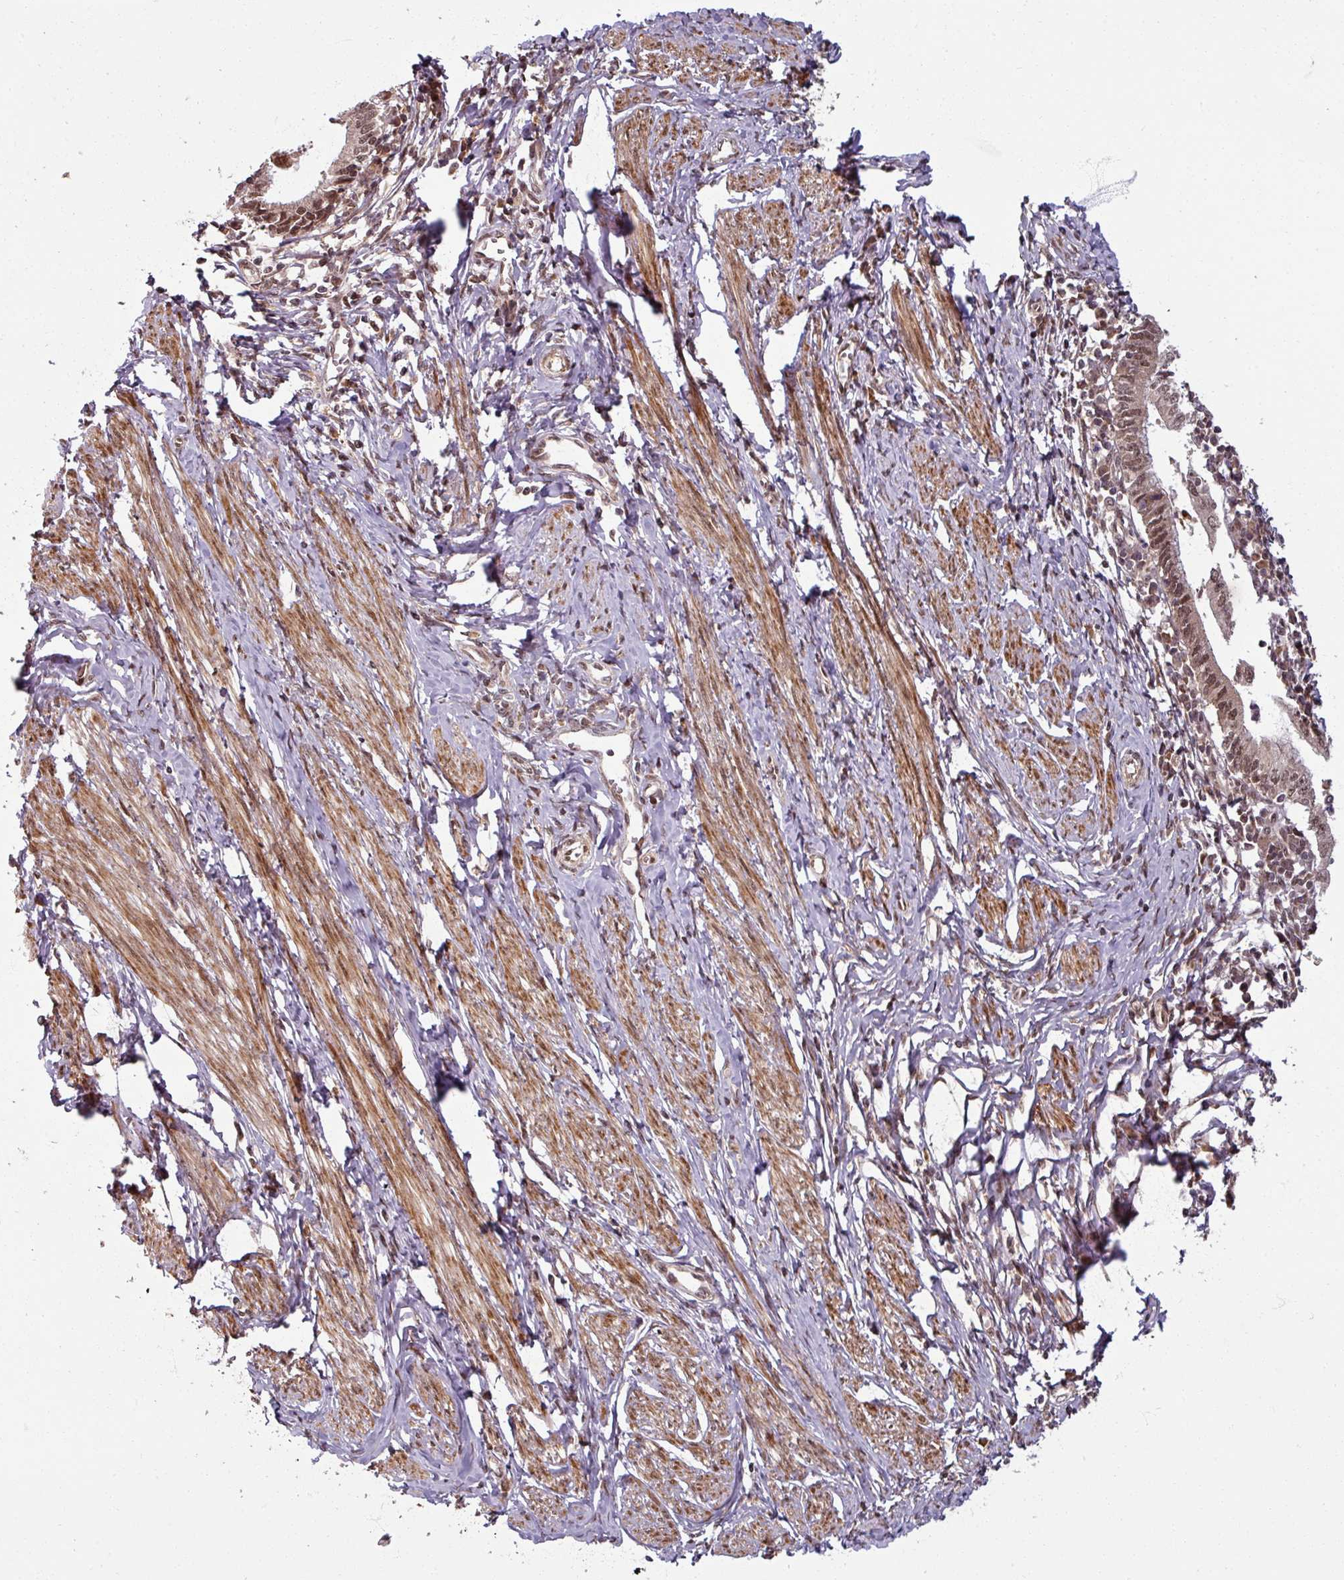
{"staining": {"intensity": "moderate", "quantity": ">75%", "location": "nuclear"}, "tissue": "cervical cancer", "cell_type": "Tumor cells", "image_type": "cancer", "snomed": [{"axis": "morphology", "description": "Adenocarcinoma, NOS"}, {"axis": "topography", "description": "Cervix"}], "caption": "Cervical cancer (adenocarcinoma) tissue reveals moderate nuclear expression in approximately >75% of tumor cells, visualized by immunohistochemistry.", "gene": "SWI5", "patient": {"sex": "female", "age": 36}}